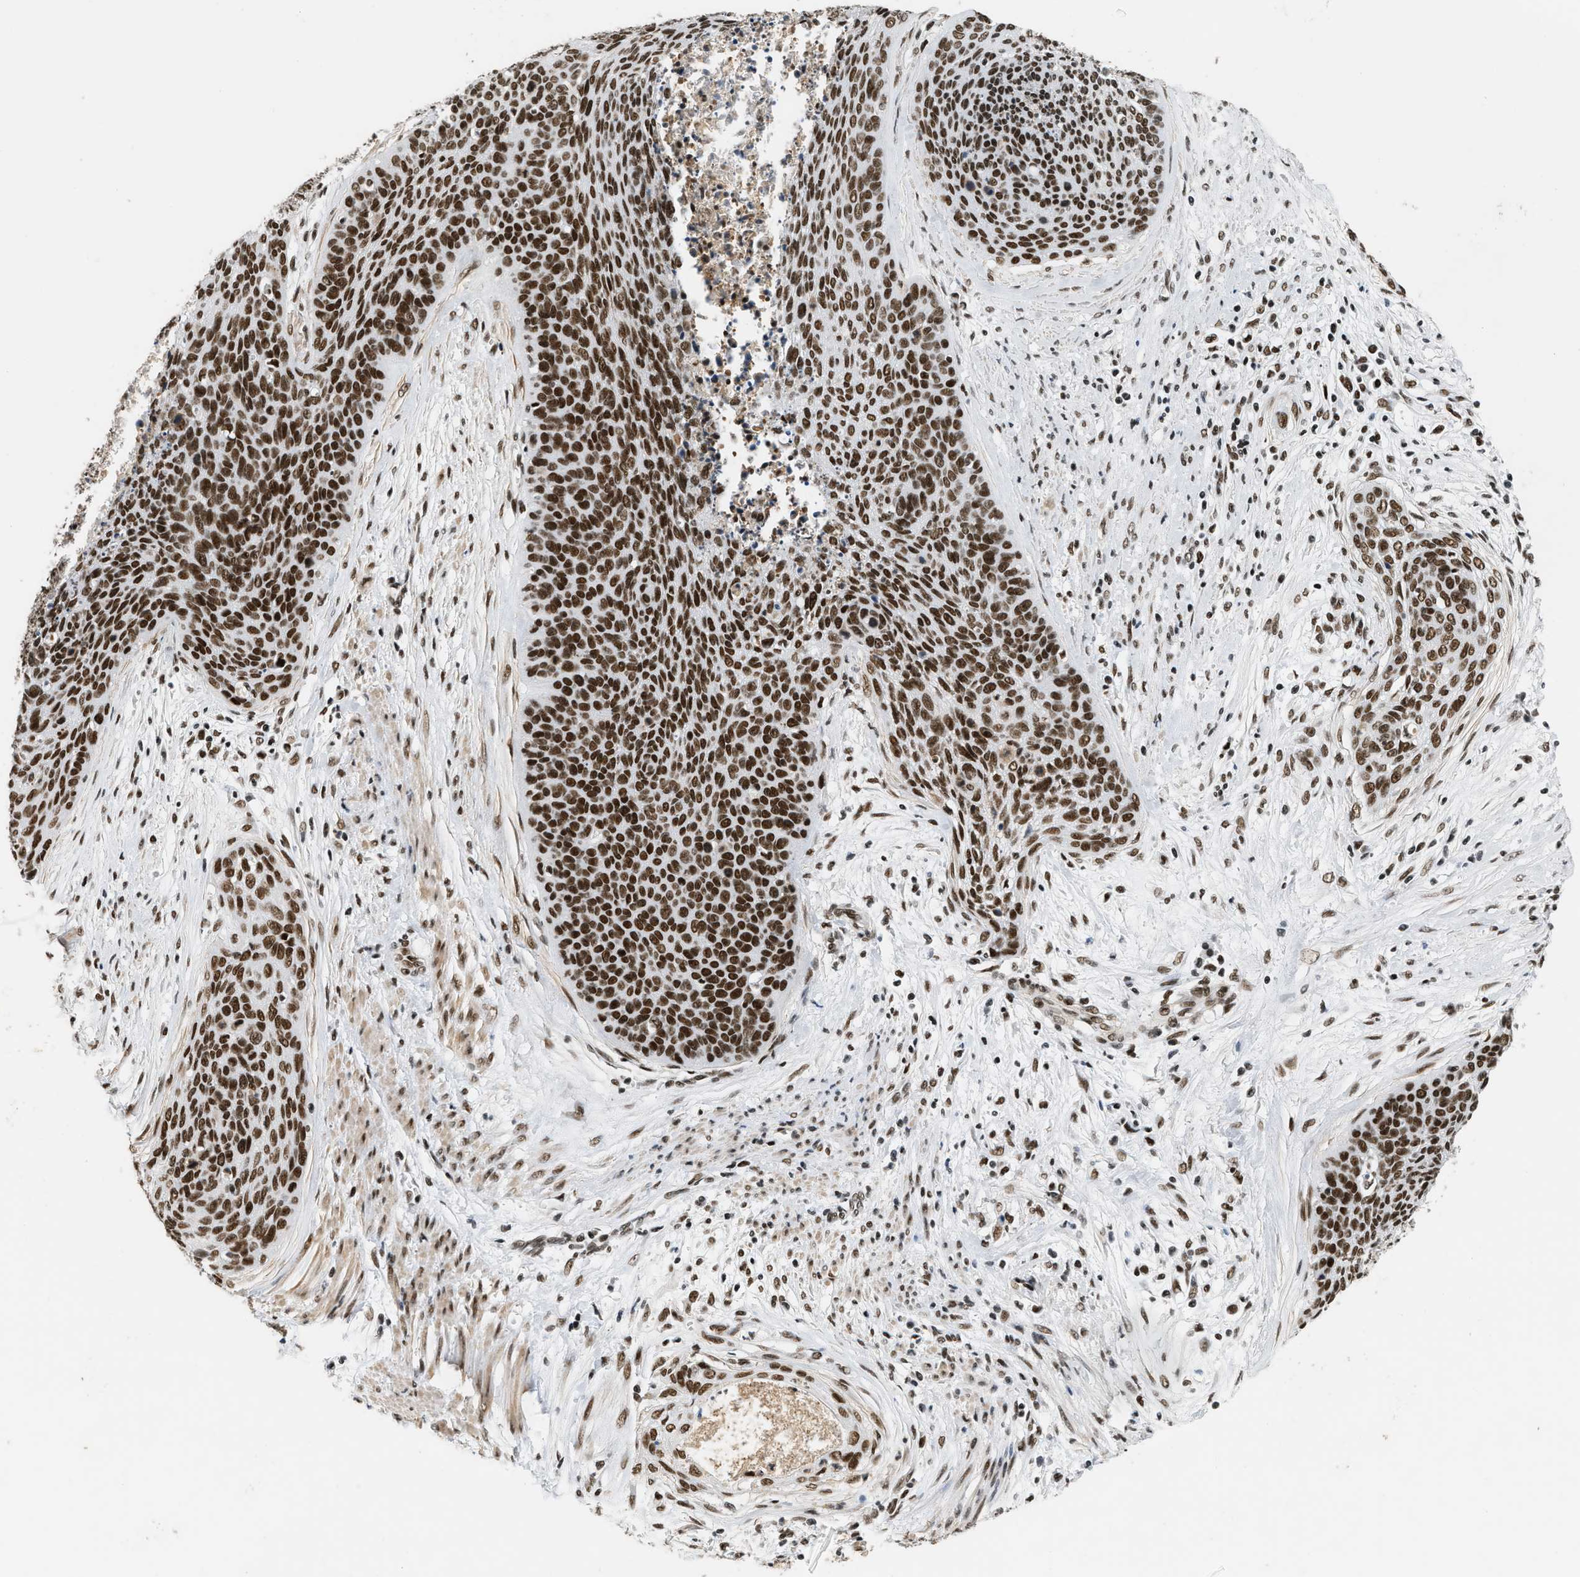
{"staining": {"intensity": "strong", "quantity": ">75%", "location": "nuclear"}, "tissue": "cervical cancer", "cell_type": "Tumor cells", "image_type": "cancer", "snomed": [{"axis": "morphology", "description": "Squamous cell carcinoma, NOS"}, {"axis": "topography", "description": "Cervix"}], "caption": "This image demonstrates IHC staining of cervical cancer, with high strong nuclear staining in approximately >75% of tumor cells.", "gene": "SMARCB1", "patient": {"sex": "female", "age": 55}}